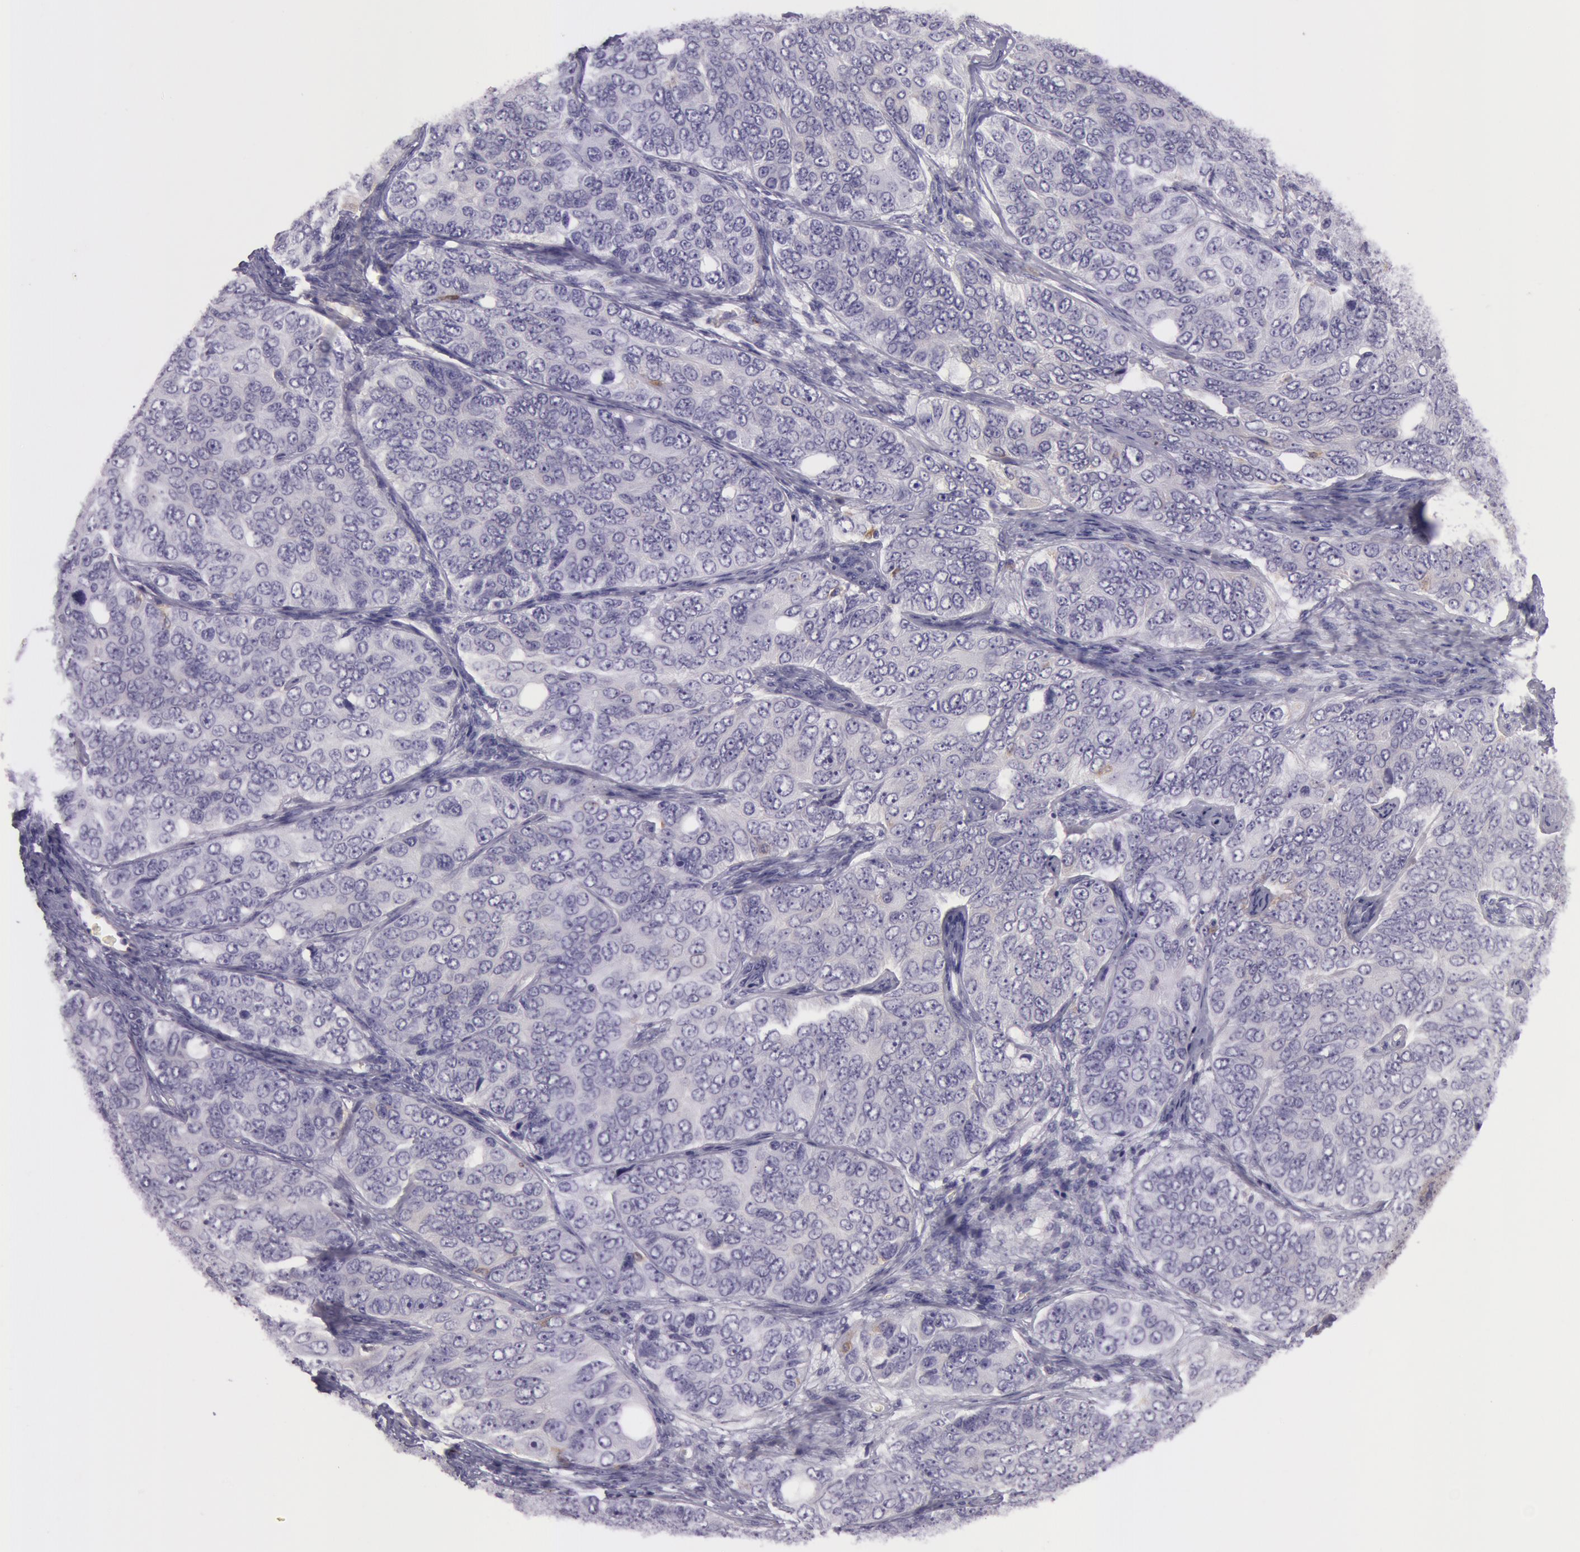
{"staining": {"intensity": "negative", "quantity": "none", "location": "none"}, "tissue": "ovarian cancer", "cell_type": "Tumor cells", "image_type": "cancer", "snomed": [{"axis": "morphology", "description": "Carcinoma, endometroid"}, {"axis": "topography", "description": "Ovary"}], "caption": "This is an IHC photomicrograph of human ovarian cancer. There is no expression in tumor cells.", "gene": "LY75", "patient": {"sex": "female", "age": 51}}